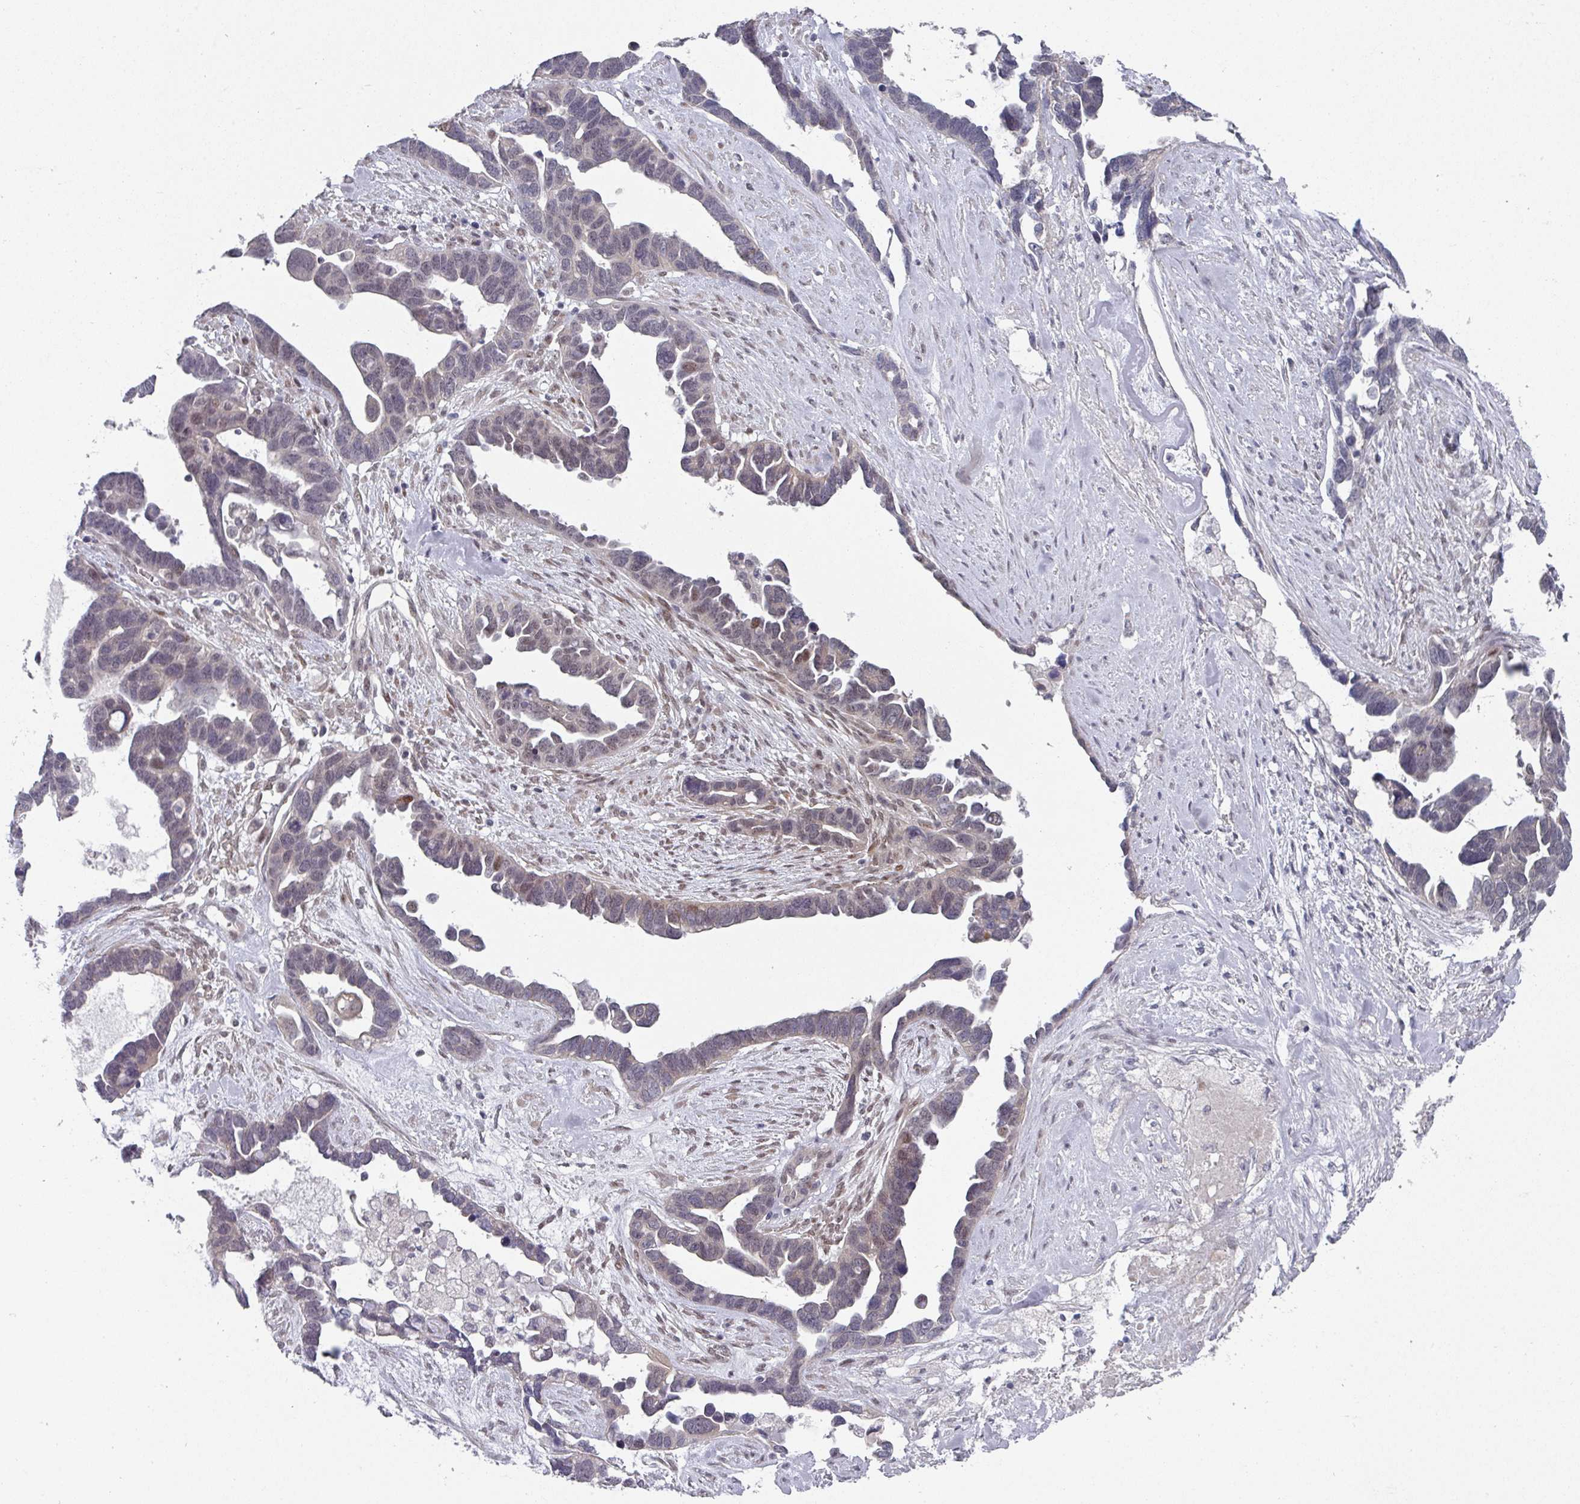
{"staining": {"intensity": "negative", "quantity": "none", "location": "none"}, "tissue": "ovarian cancer", "cell_type": "Tumor cells", "image_type": "cancer", "snomed": [{"axis": "morphology", "description": "Cystadenocarcinoma, serous, NOS"}, {"axis": "topography", "description": "Ovary"}], "caption": "Tumor cells show no significant protein positivity in ovarian cancer.", "gene": "TMCC1", "patient": {"sex": "female", "age": 54}}